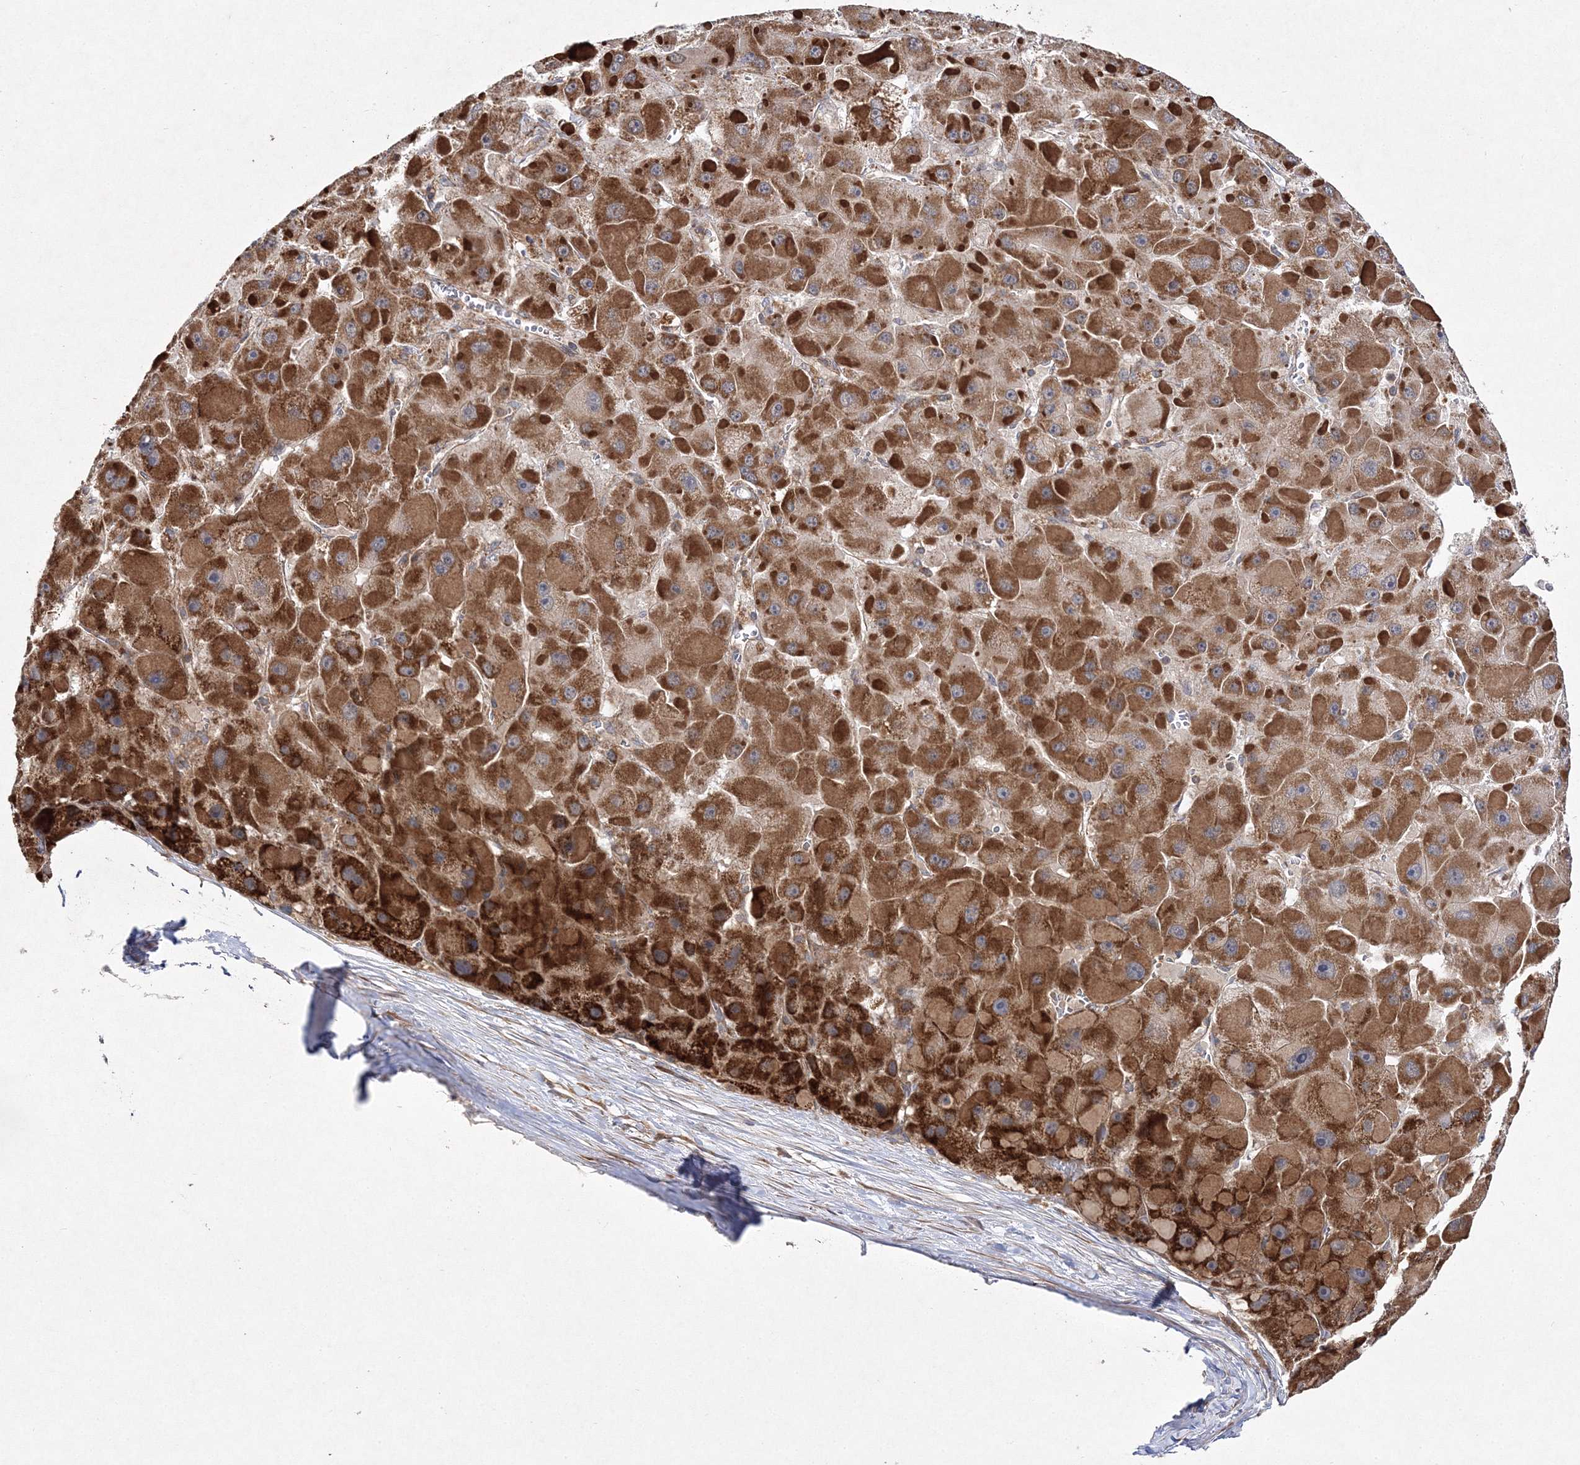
{"staining": {"intensity": "strong", "quantity": "25%-75%", "location": "cytoplasmic/membranous"}, "tissue": "liver cancer", "cell_type": "Tumor cells", "image_type": "cancer", "snomed": [{"axis": "morphology", "description": "Carcinoma, Hepatocellular, NOS"}, {"axis": "topography", "description": "Liver"}], "caption": "Immunohistochemistry micrograph of human liver hepatocellular carcinoma stained for a protein (brown), which displays high levels of strong cytoplasmic/membranous expression in about 25%-75% of tumor cells.", "gene": "DNAJC13", "patient": {"sex": "female", "age": 73}}